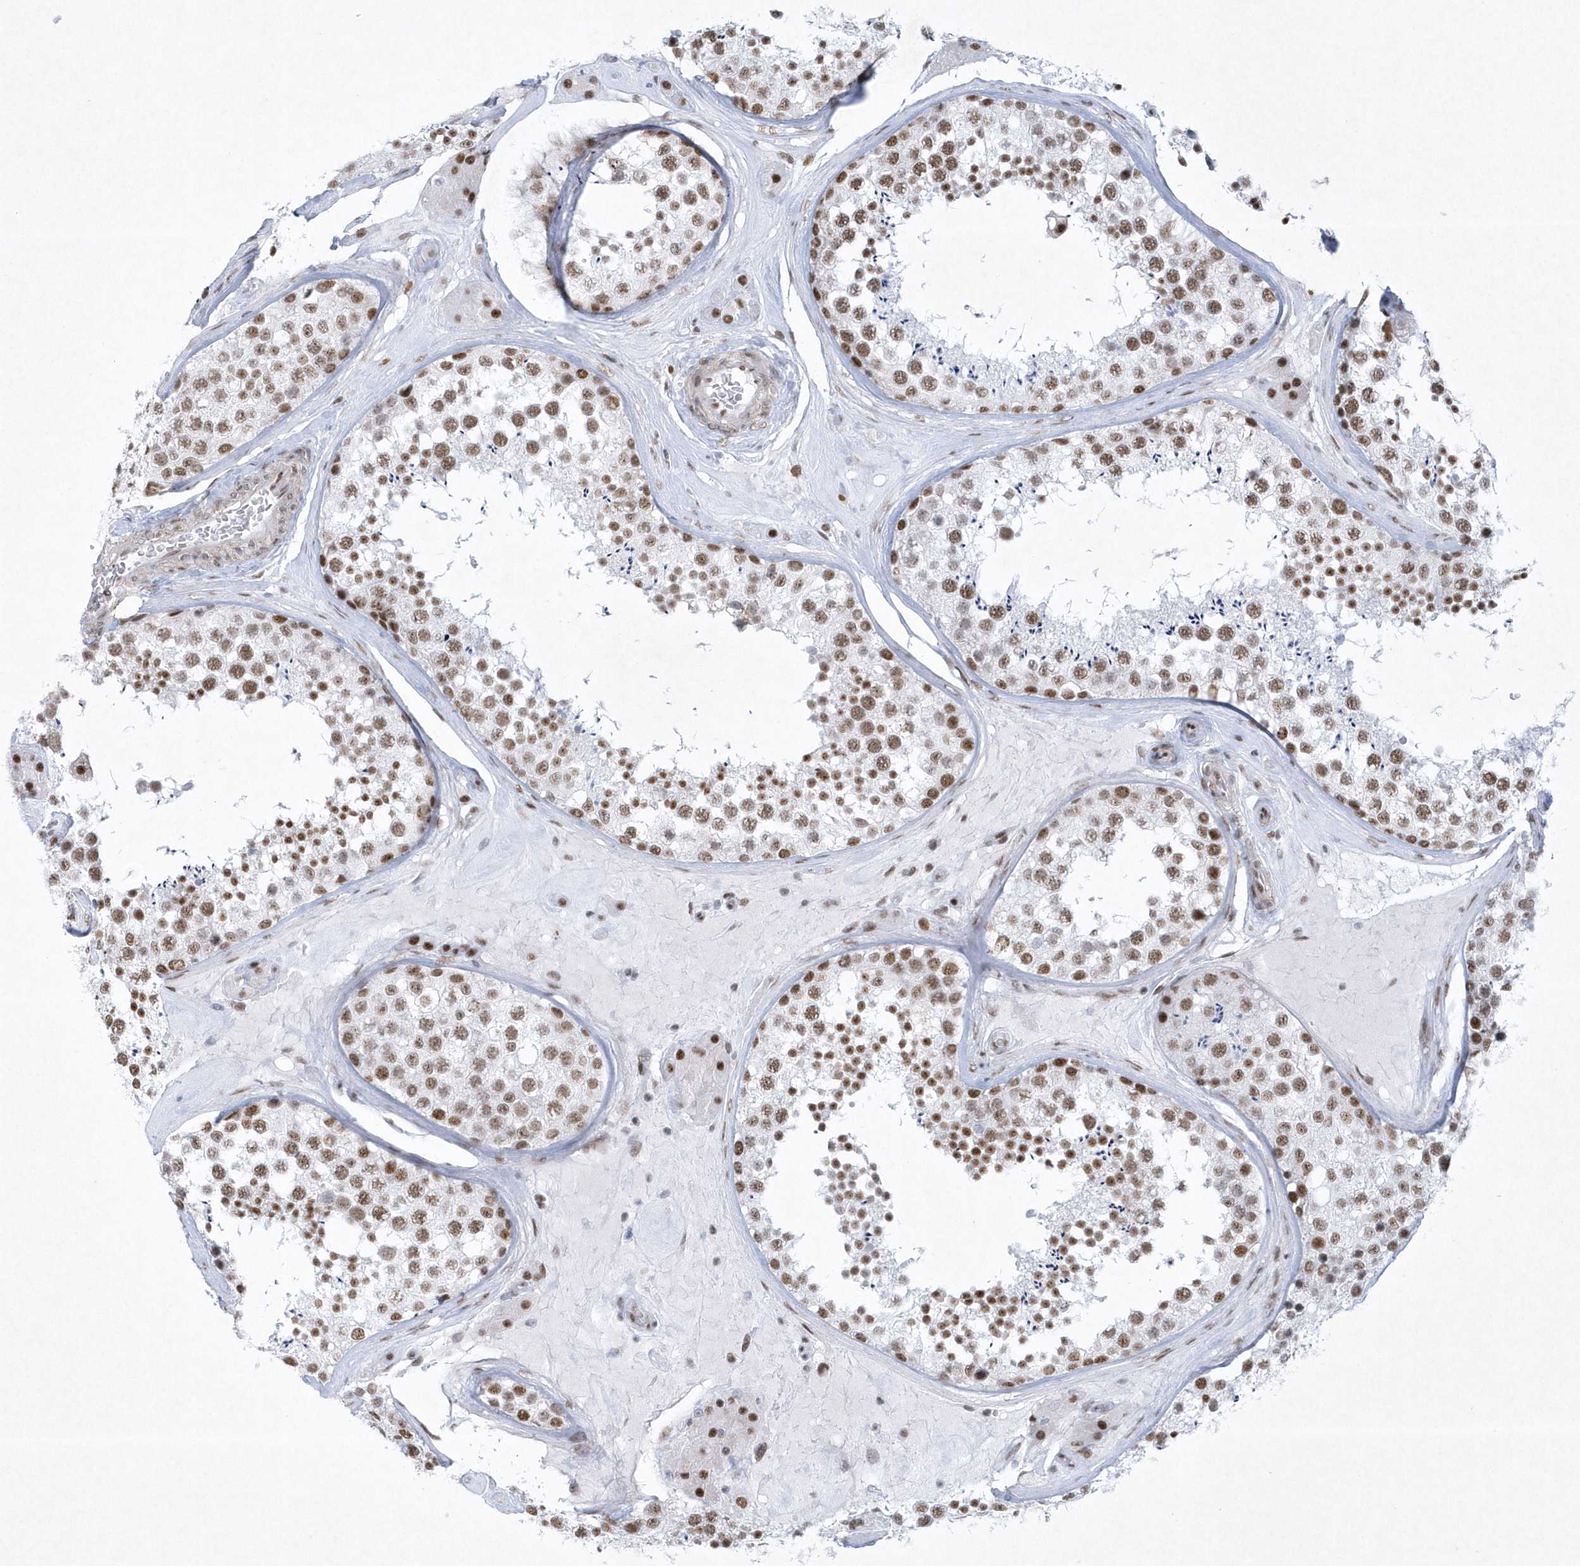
{"staining": {"intensity": "moderate", "quantity": ">75%", "location": "nuclear"}, "tissue": "testis", "cell_type": "Cells in seminiferous ducts", "image_type": "normal", "snomed": [{"axis": "morphology", "description": "Normal tissue, NOS"}, {"axis": "topography", "description": "Testis"}], "caption": "Testis stained with DAB (3,3'-diaminobenzidine) IHC demonstrates medium levels of moderate nuclear expression in about >75% of cells in seminiferous ducts.", "gene": "DCLRE1A", "patient": {"sex": "male", "age": 46}}